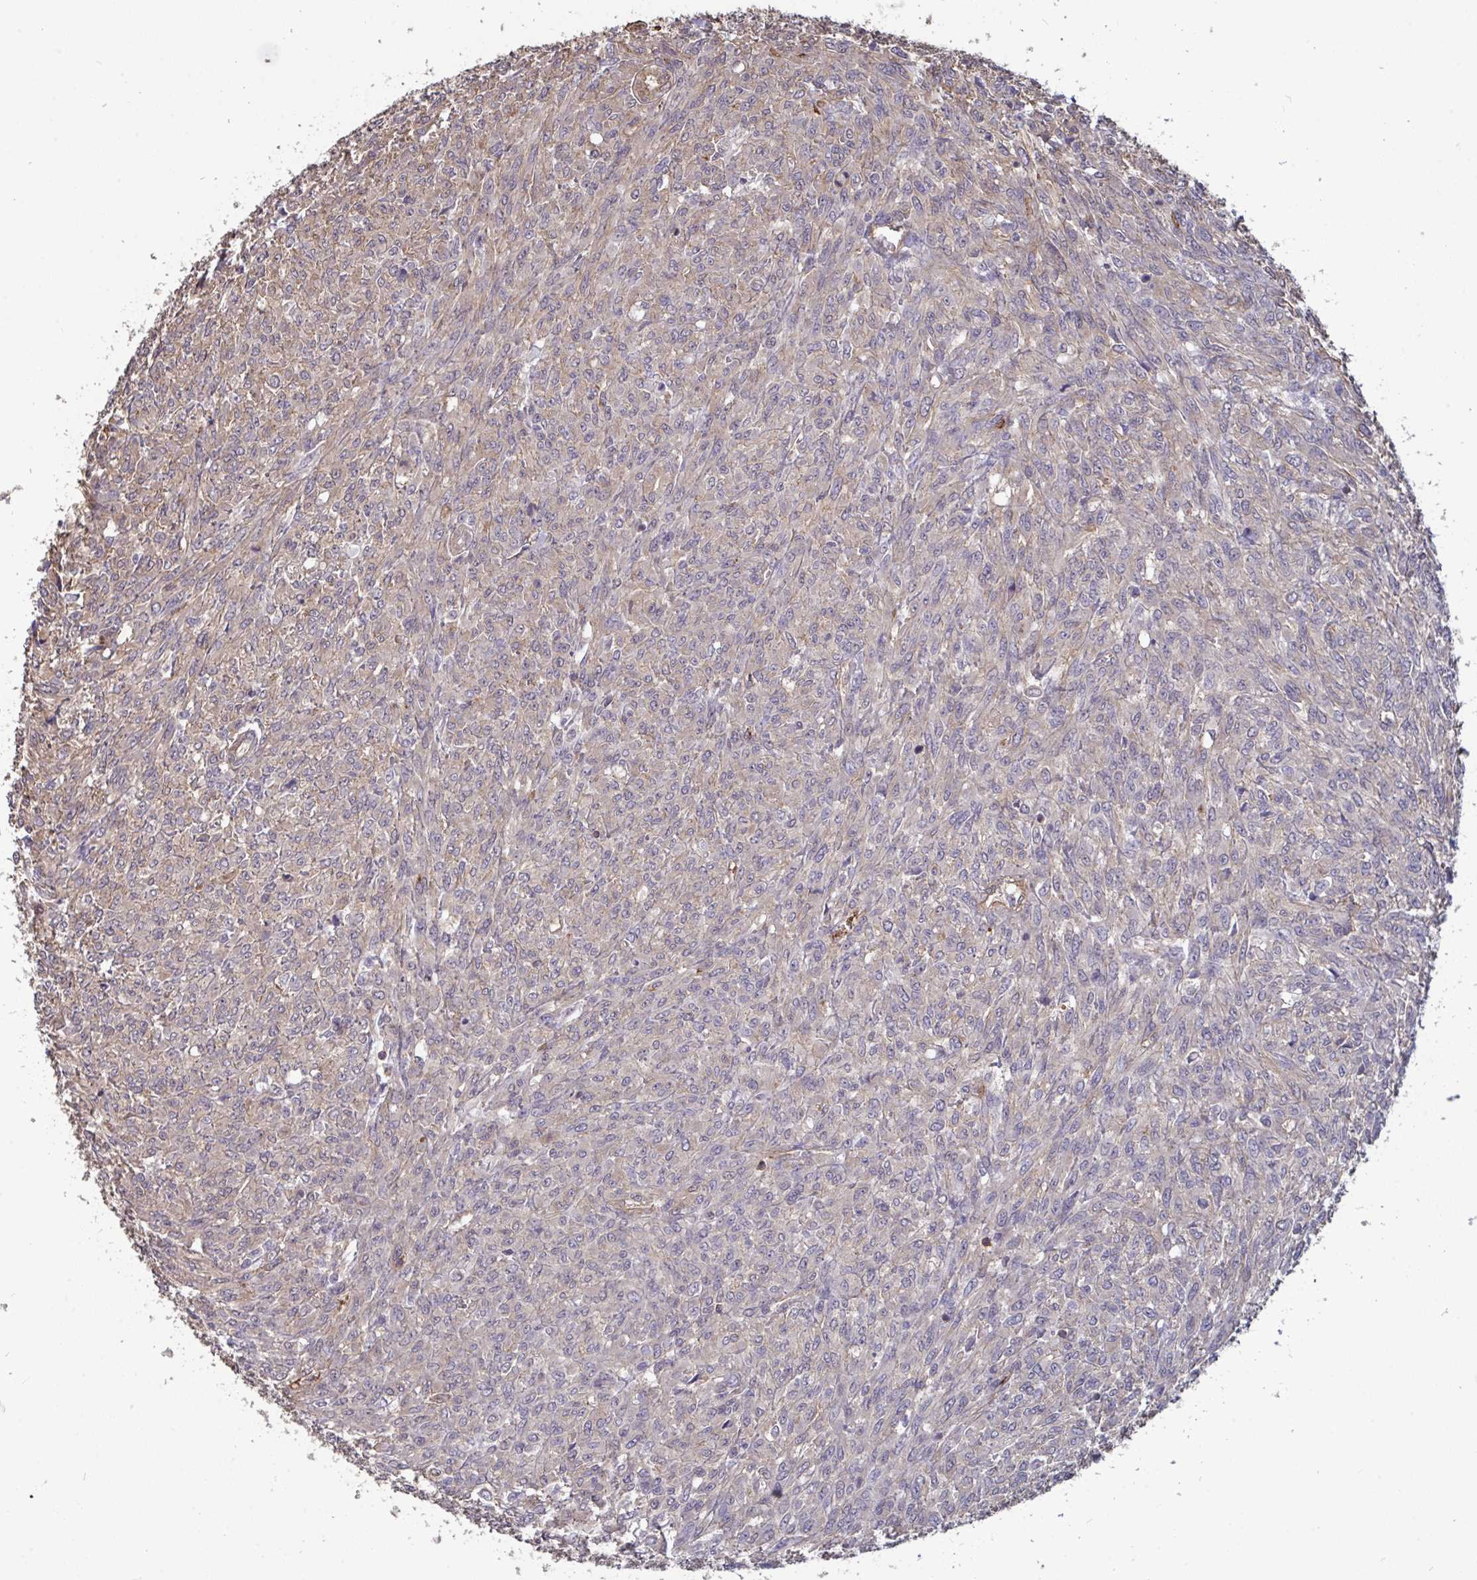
{"staining": {"intensity": "negative", "quantity": "none", "location": "none"}, "tissue": "renal cancer", "cell_type": "Tumor cells", "image_type": "cancer", "snomed": [{"axis": "morphology", "description": "Adenocarcinoma, NOS"}, {"axis": "topography", "description": "Kidney"}], "caption": "Tumor cells are negative for protein expression in human adenocarcinoma (renal).", "gene": "ISCU", "patient": {"sex": "male", "age": 58}}